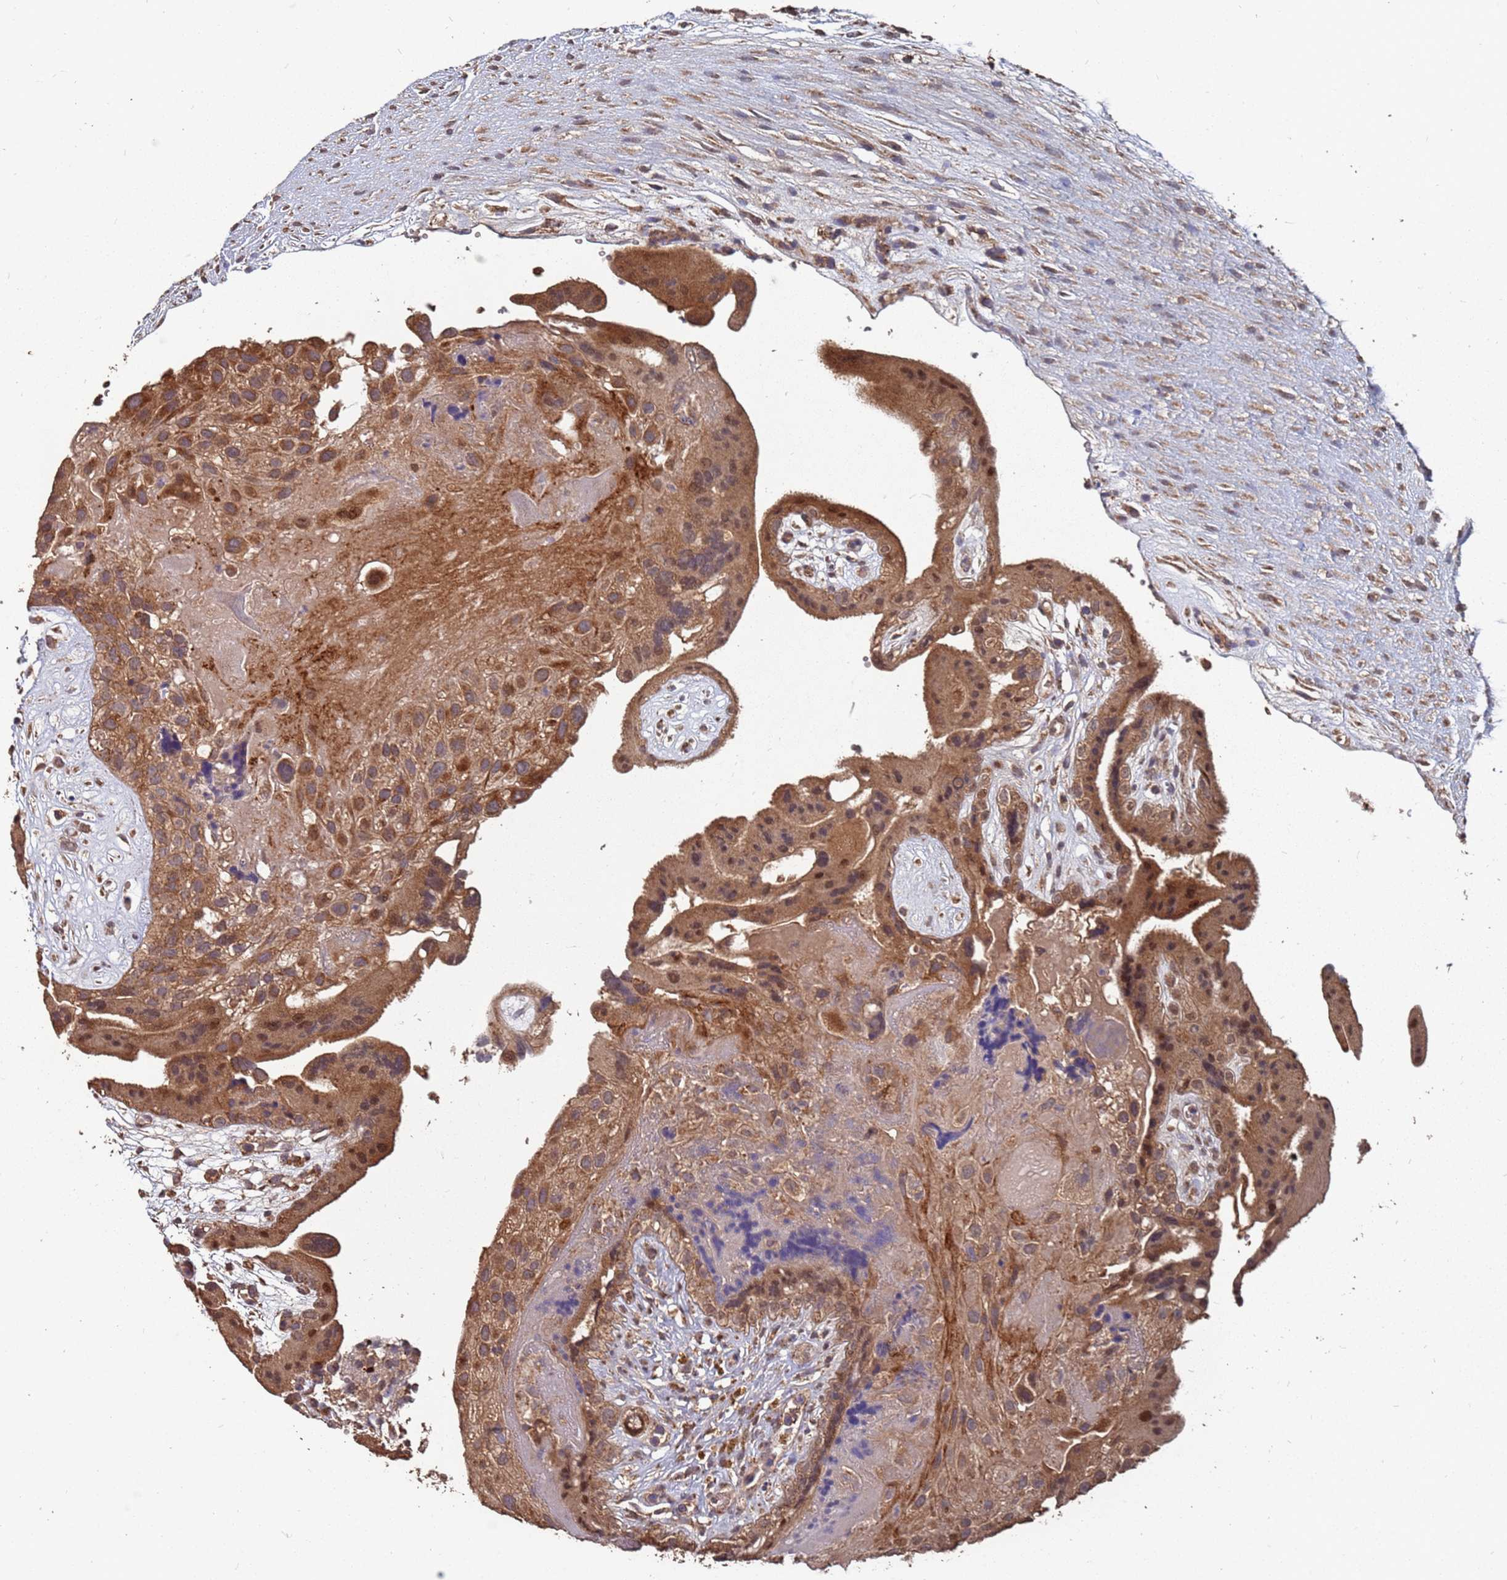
{"staining": {"intensity": "moderate", "quantity": ">75%", "location": "cytoplasmic/membranous,nuclear"}, "tissue": "placenta", "cell_type": "Decidual cells", "image_type": "normal", "snomed": [{"axis": "morphology", "description": "Normal tissue, NOS"}, {"axis": "topography", "description": "Placenta"}], "caption": "A brown stain highlights moderate cytoplasmic/membranous,nuclear expression of a protein in decidual cells of benign placenta.", "gene": "PRORP", "patient": {"sex": "female", "age": 18}}